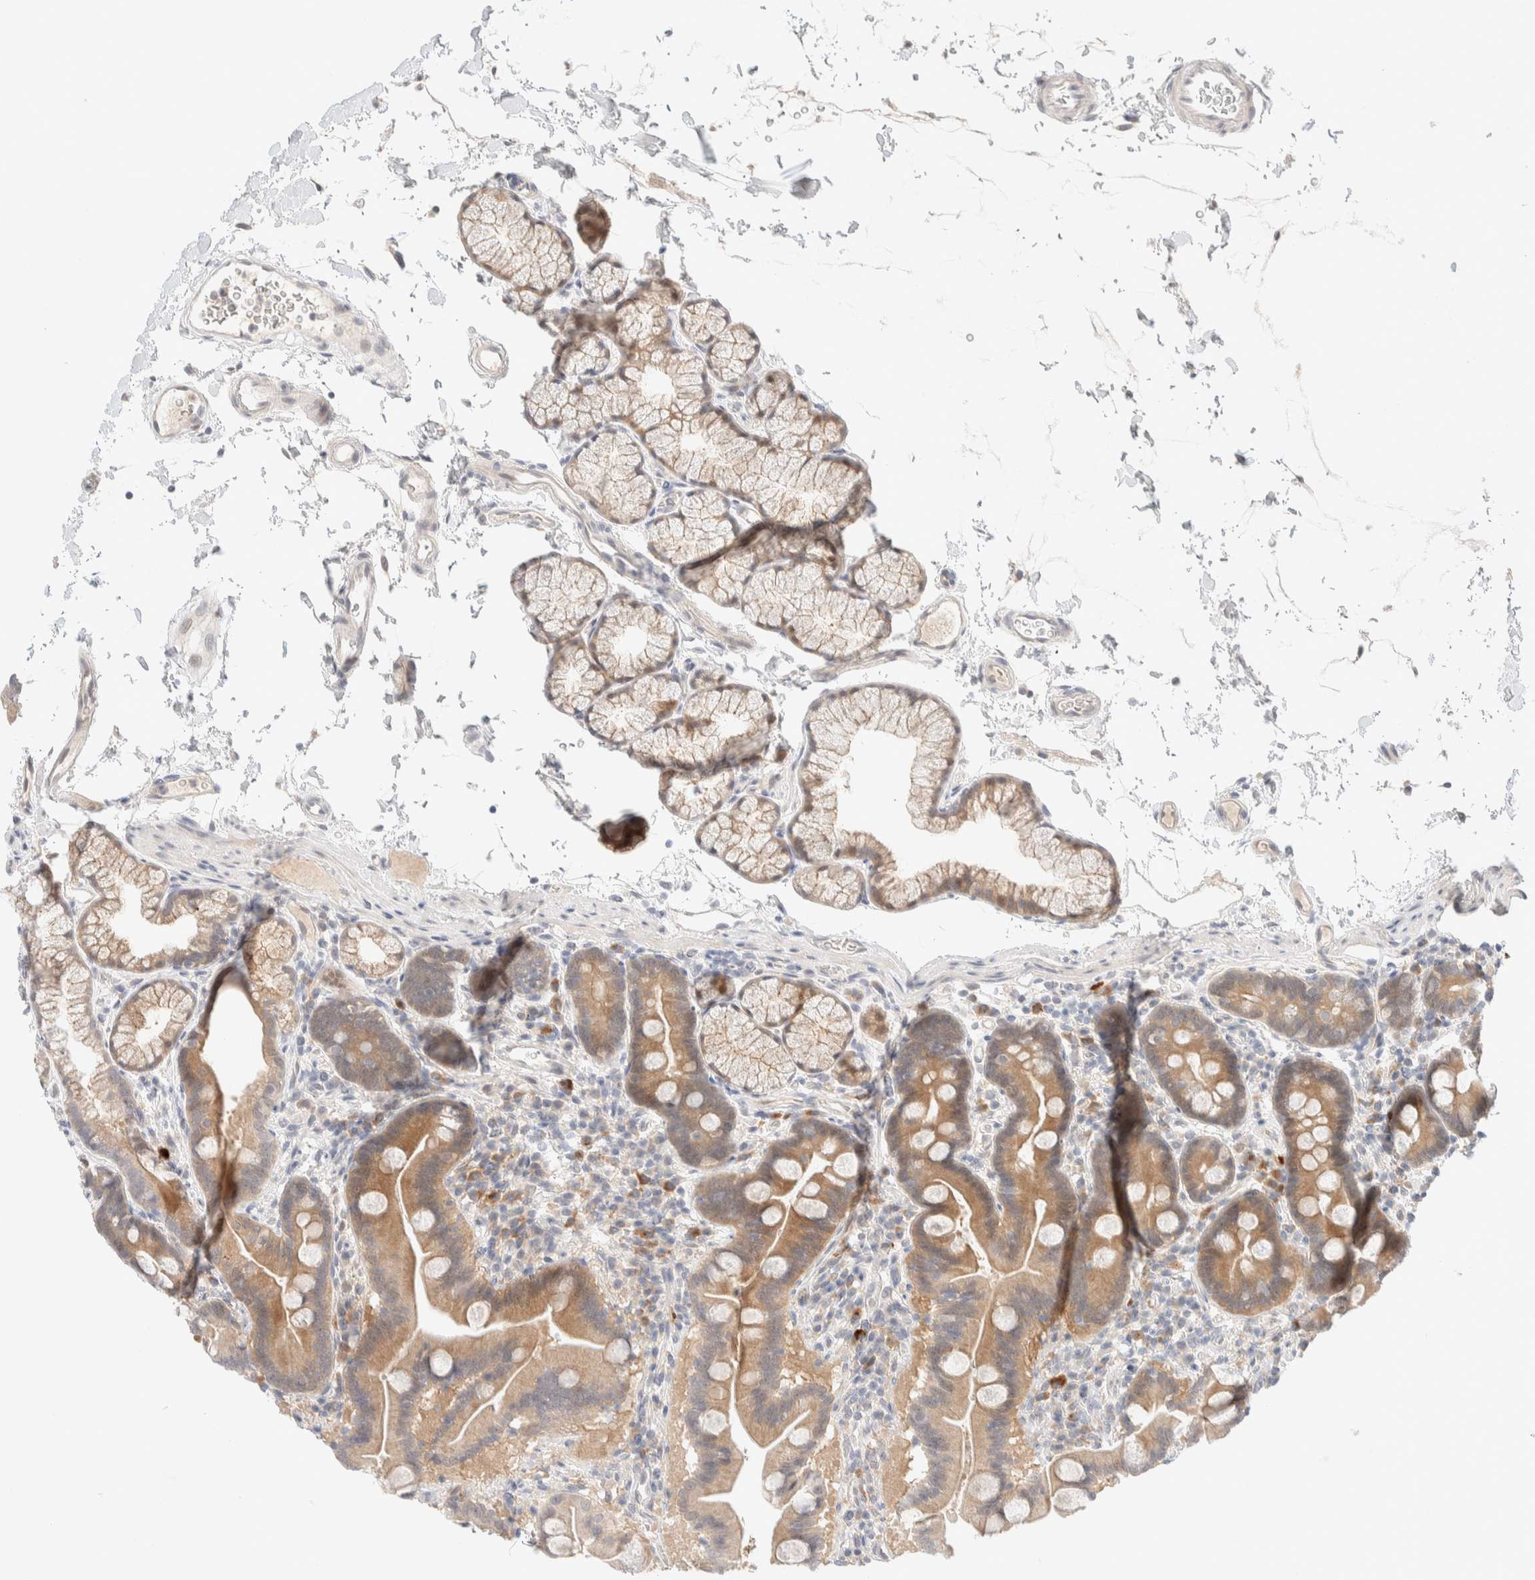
{"staining": {"intensity": "moderate", "quantity": ">75%", "location": "cytoplasmic/membranous"}, "tissue": "duodenum", "cell_type": "Glandular cells", "image_type": "normal", "snomed": [{"axis": "morphology", "description": "Normal tissue, NOS"}, {"axis": "topography", "description": "Duodenum"}], "caption": "Moderate cytoplasmic/membranous positivity for a protein is present in approximately >75% of glandular cells of normal duodenum using immunohistochemistry (IHC).", "gene": "CHKA", "patient": {"sex": "male", "age": 54}}